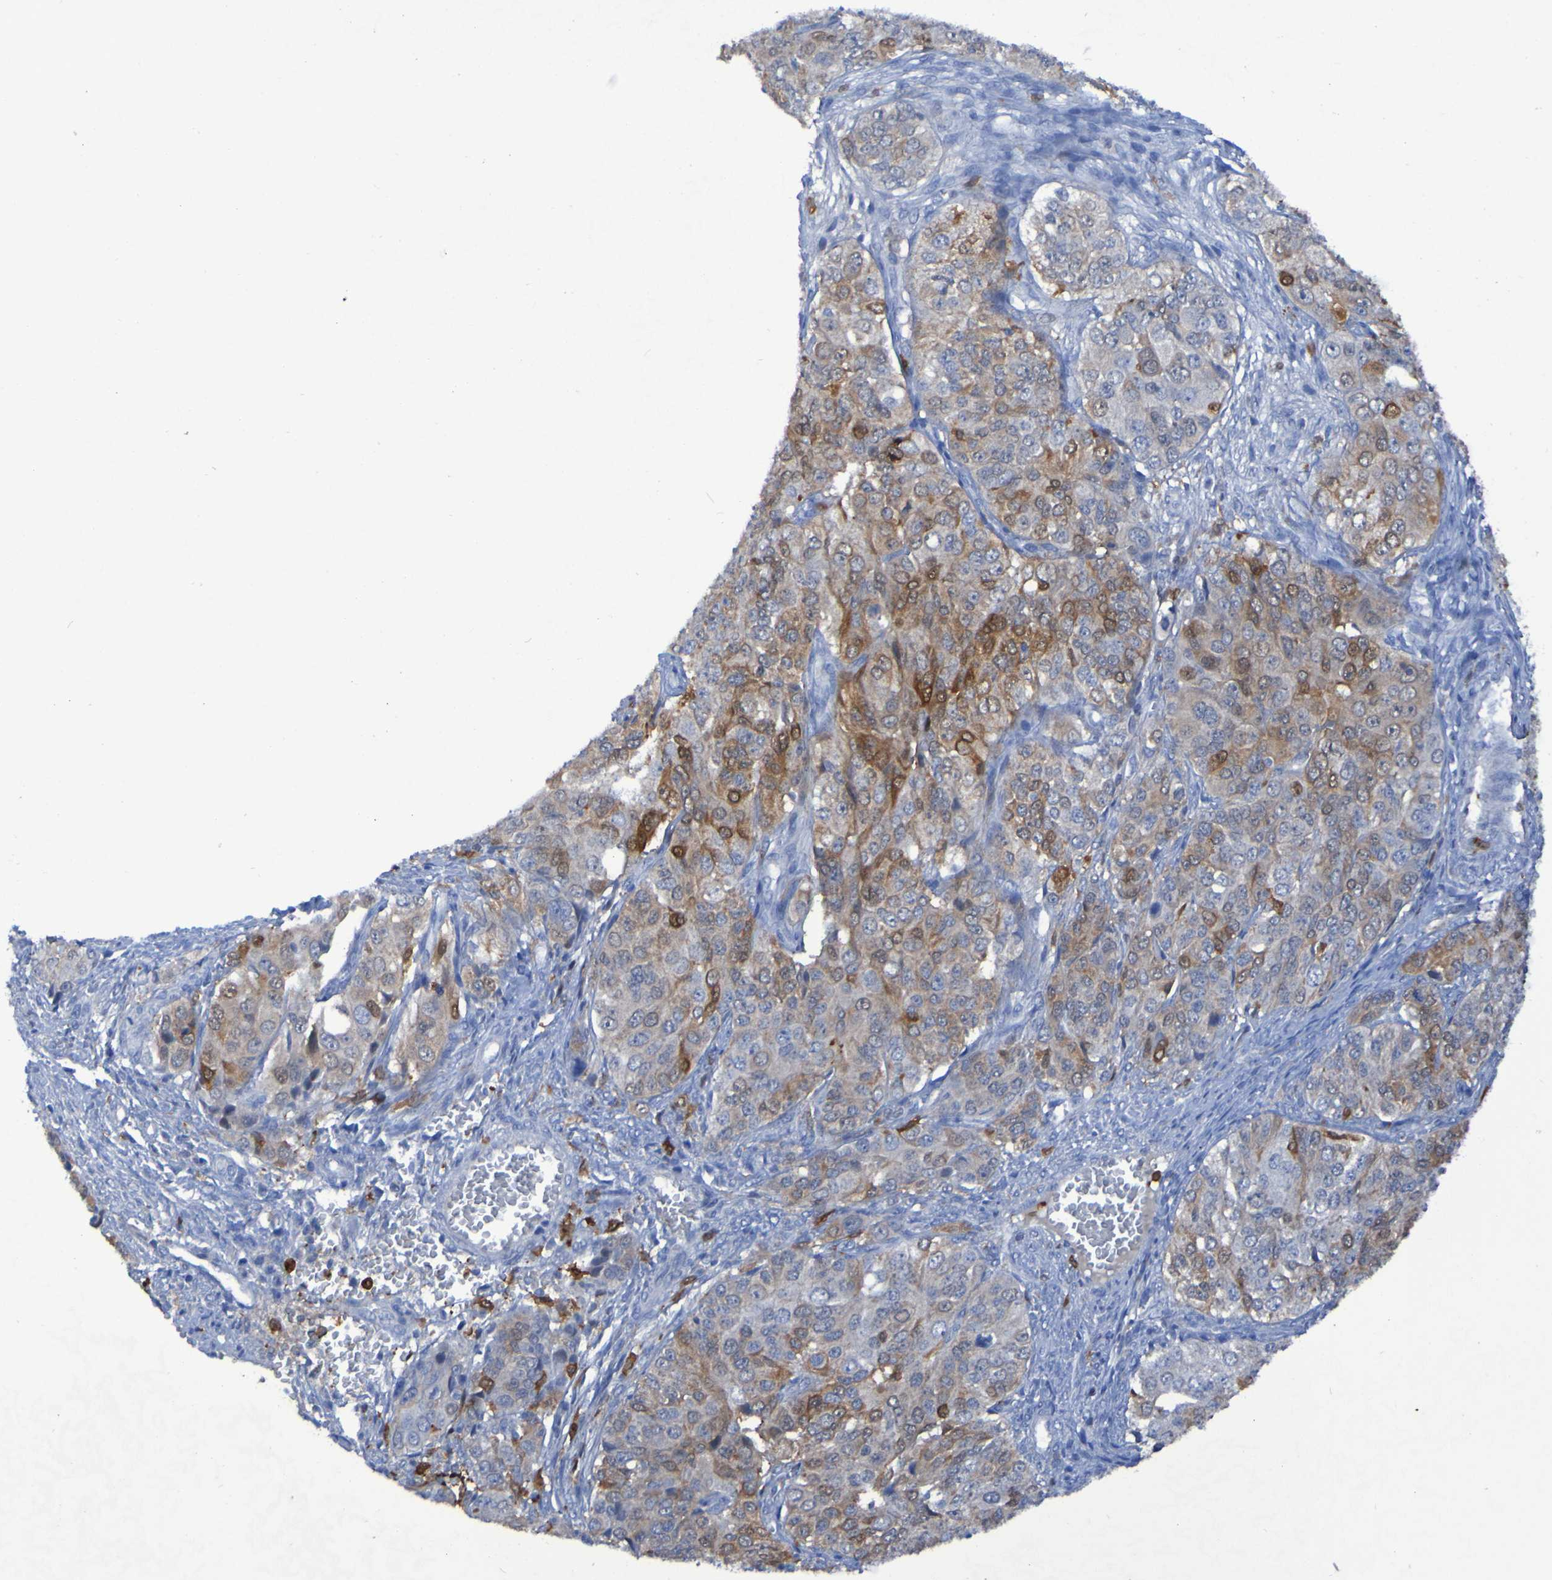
{"staining": {"intensity": "weak", "quantity": ">75%", "location": "cytoplasmic/membranous"}, "tissue": "ovarian cancer", "cell_type": "Tumor cells", "image_type": "cancer", "snomed": [{"axis": "morphology", "description": "Carcinoma, endometroid"}, {"axis": "topography", "description": "Ovary"}], "caption": "IHC micrograph of neoplastic tissue: ovarian cancer (endometroid carcinoma) stained using immunohistochemistry reveals low levels of weak protein expression localized specifically in the cytoplasmic/membranous of tumor cells, appearing as a cytoplasmic/membranous brown color.", "gene": "MPPE1", "patient": {"sex": "female", "age": 51}}